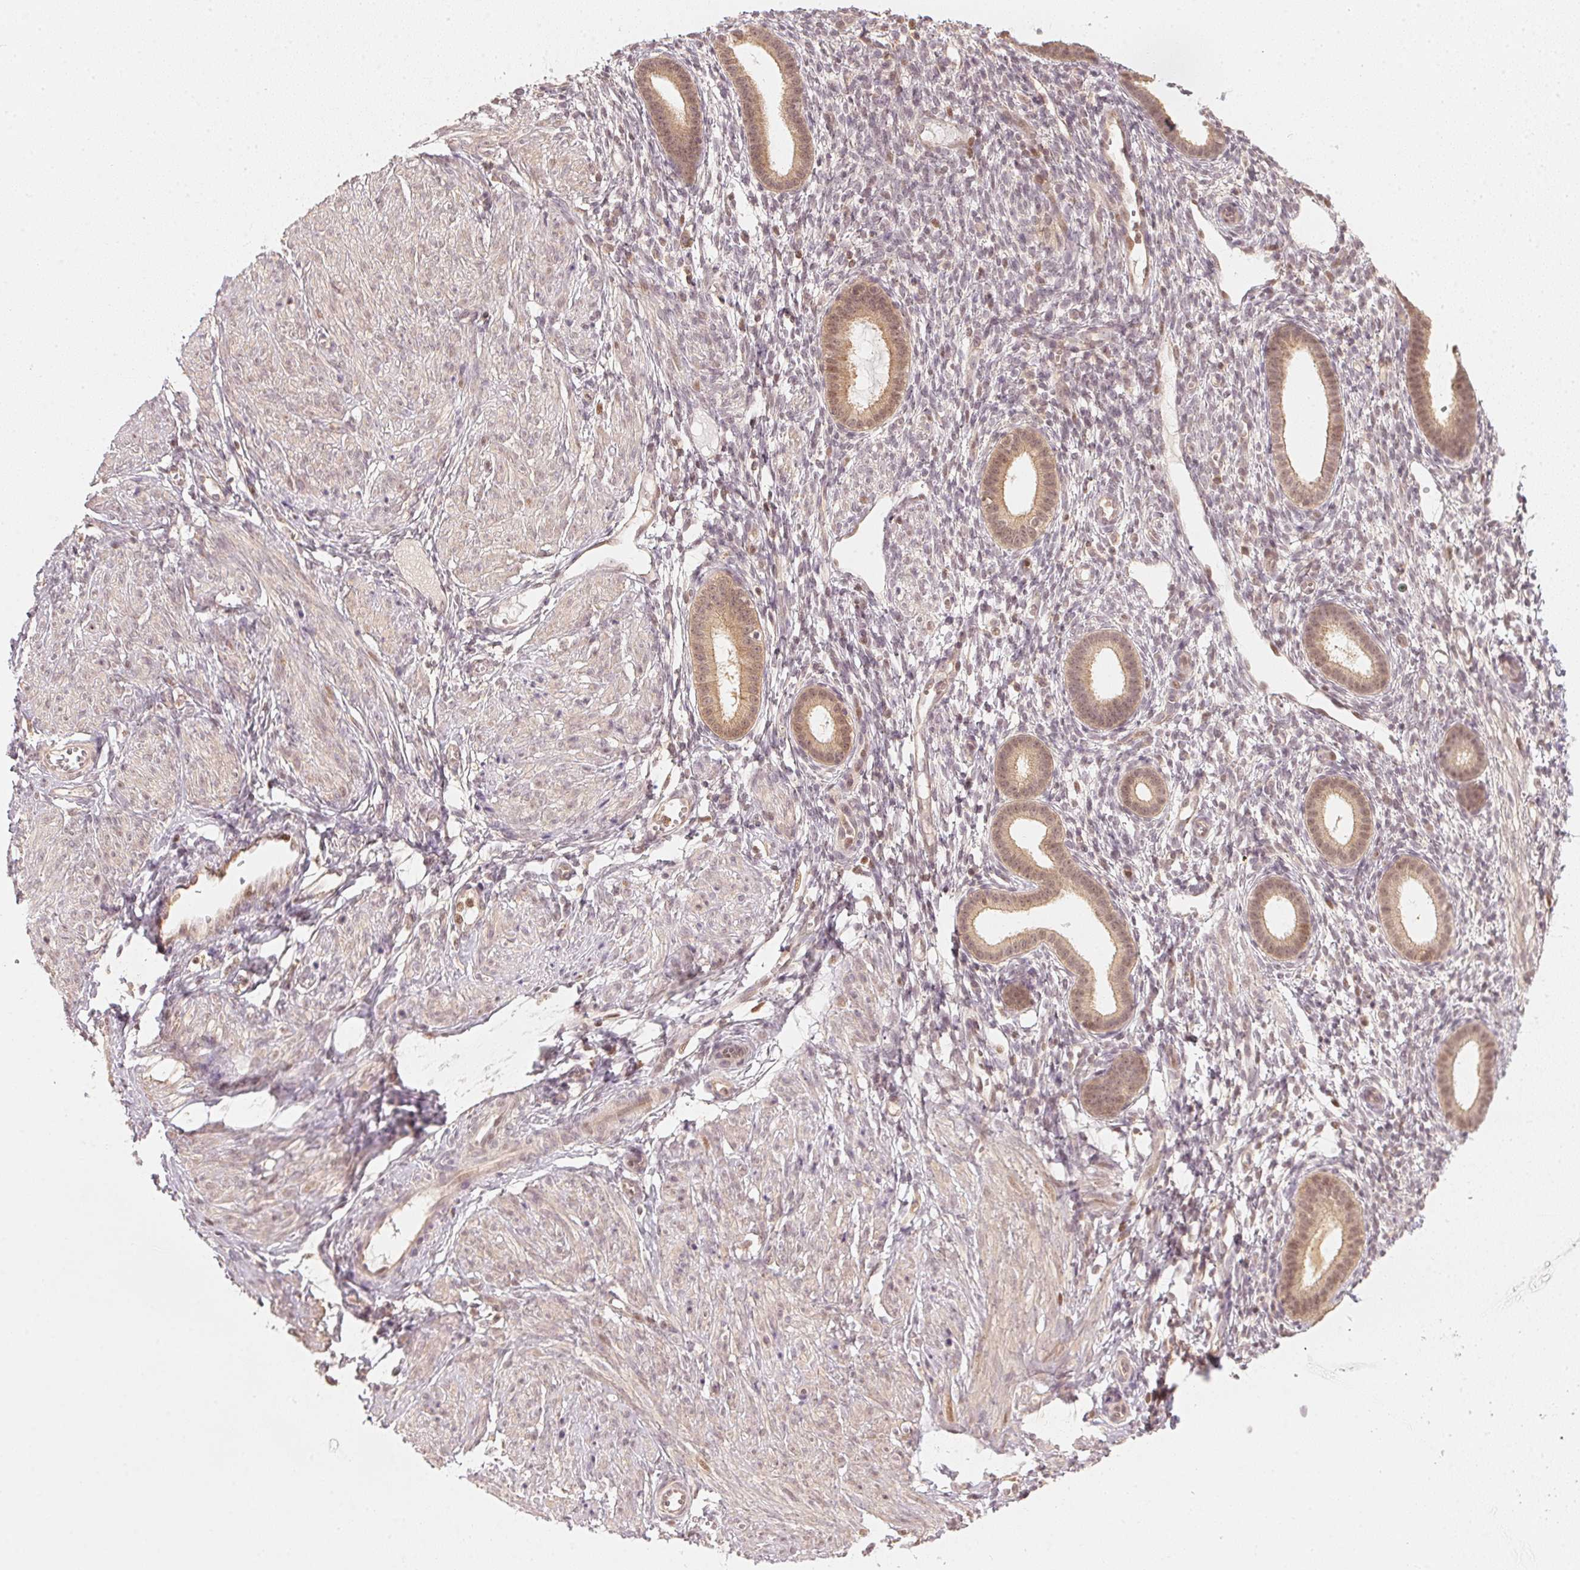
{"staining": {"intensity": "negative", "quantity": "none", "location": "none"}, "tissue": "endometrium", "cell_type": "Cells in endometrial stroma", "image_type": "normal", "snomed": [{"axis": "morphology", "description": "Normal tissue, NOS"}, {"axis": "topography", "description": "Endometrium"}], "caption": "IHC photomicrograph of normal endometrium: human endometrium stained with DAB (3,3'-diaminobenzidine) shows no significant protein positivity in cells in endometrial stroma.", "gene": "UBE2L3", "patient": {"sex": "female", "age": 36}}